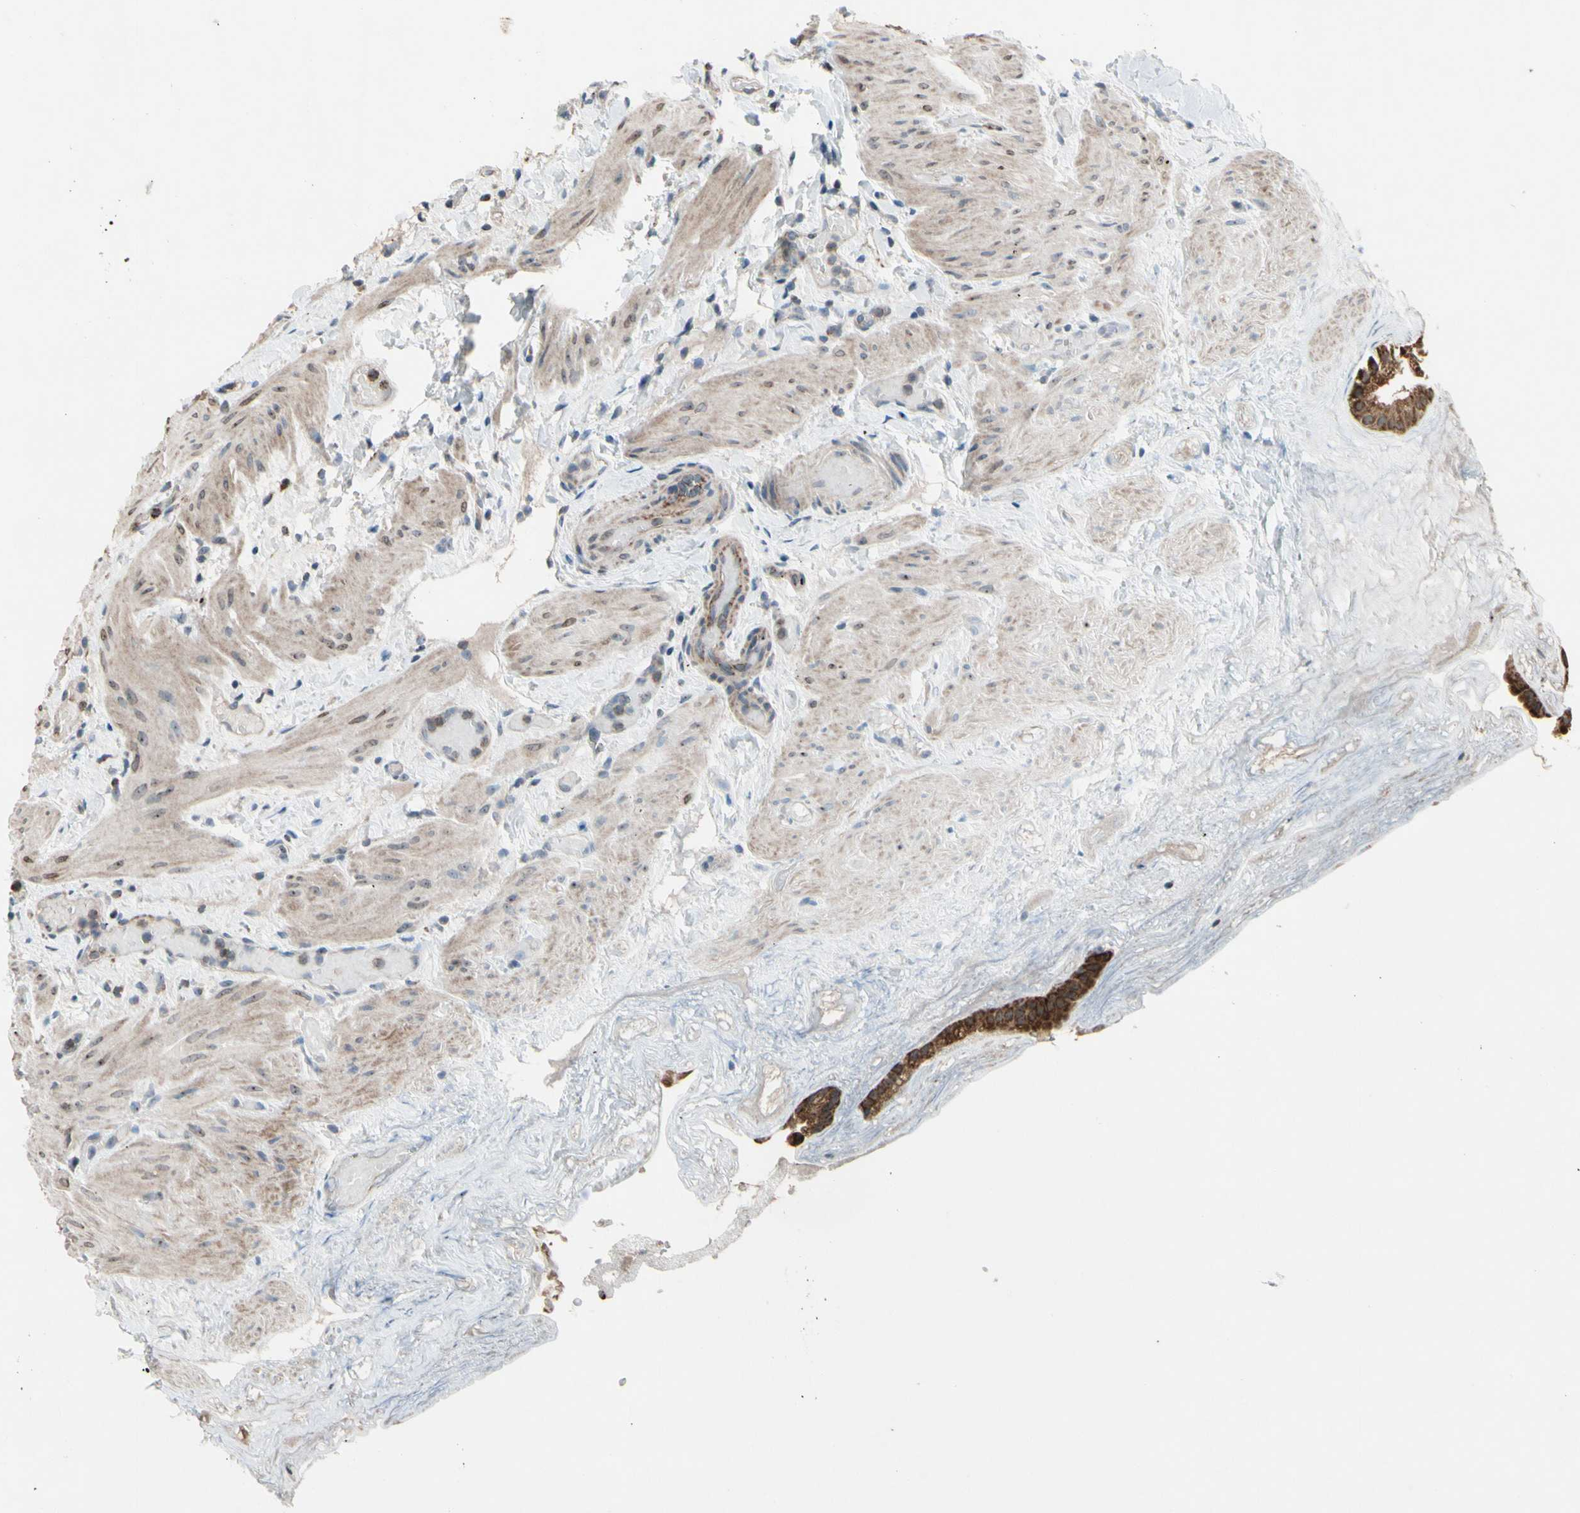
{"staining": {"intensity": "strong", "quantity": ">75%", "location": "cytoplasmic/membranous"}, "tissue": "gallbladder", "cell_type": "Glandular cells", "image_type": "normal", "snomed": [{"axis": "morphology", "description": "Normal tissue, NOS"}, {"axis": "topography", "description": "Gallbladder"}], "caption": "A micrograph showing strong cytoplasmic/membranous expression in approximately >75% of glandular cells in benign gallbladder, as visualized by brown immunohistochemical staining.", "gene": "CPT1A", "patient": {"sex": "female", "age": 26}}